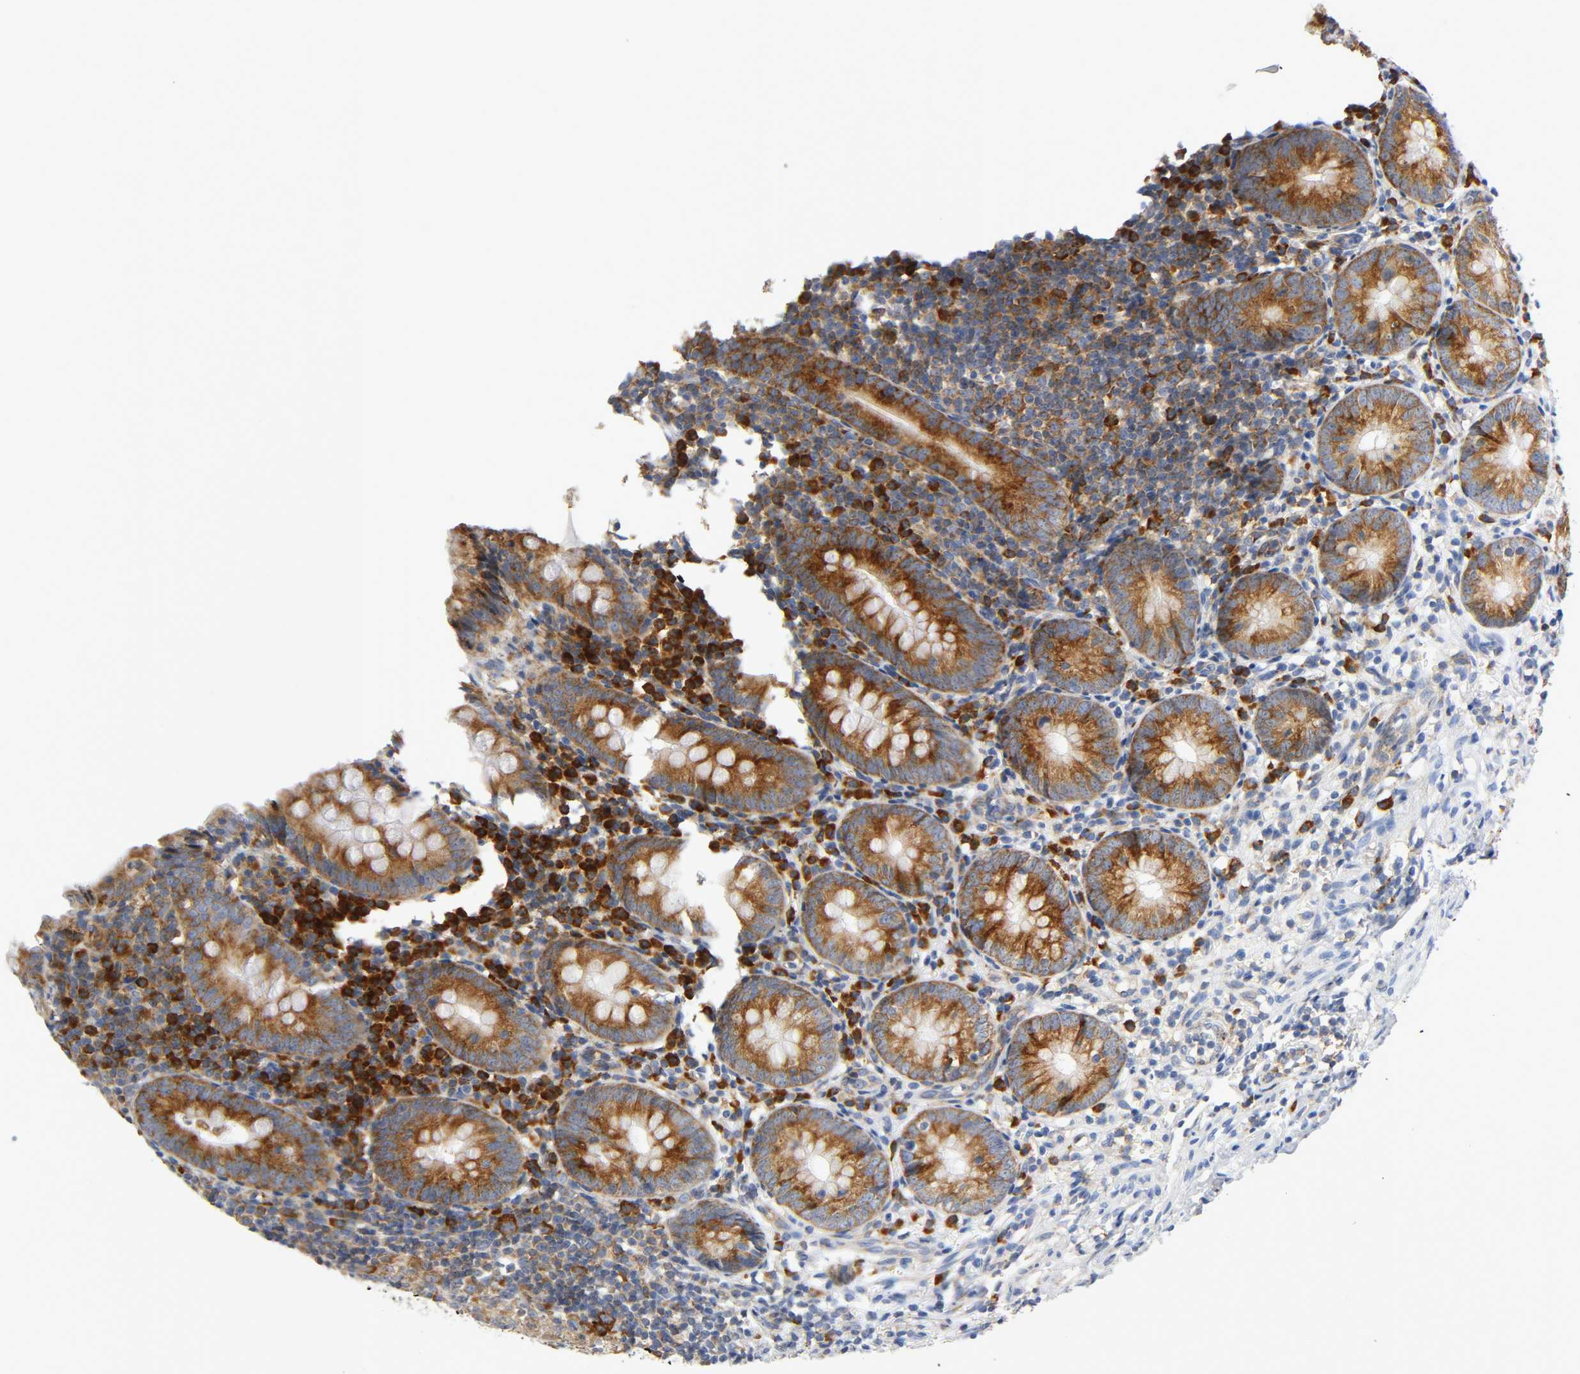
{"staining": {"intensity": "moderate", "quantity": ">75%", "location": "cytoplasmic/membranous"}, "tissue": "appendix", "cell_type": "Glandular cells", "image_type": "normal", "snomed": [{"axis": "morphology", "description": "Normal tissue, NOS"}, {"axis": "topography", "description": "Appendix"}], "caption": "IHC staining of unremarkable appendix, which demonstrates medium levels of moderate cytoplasmic/membranous staining in approximately >75% of glandular cells indicating moderate cytoplasmic/membranous protein staining. The staining was performed using DAB (3,3'-diaminobenzidine) (brown) for protein detection and nuclei were counterstained in hematoxylin (blue).", "gene": "REL", "patient": {"sex": "female", "age": 10}}